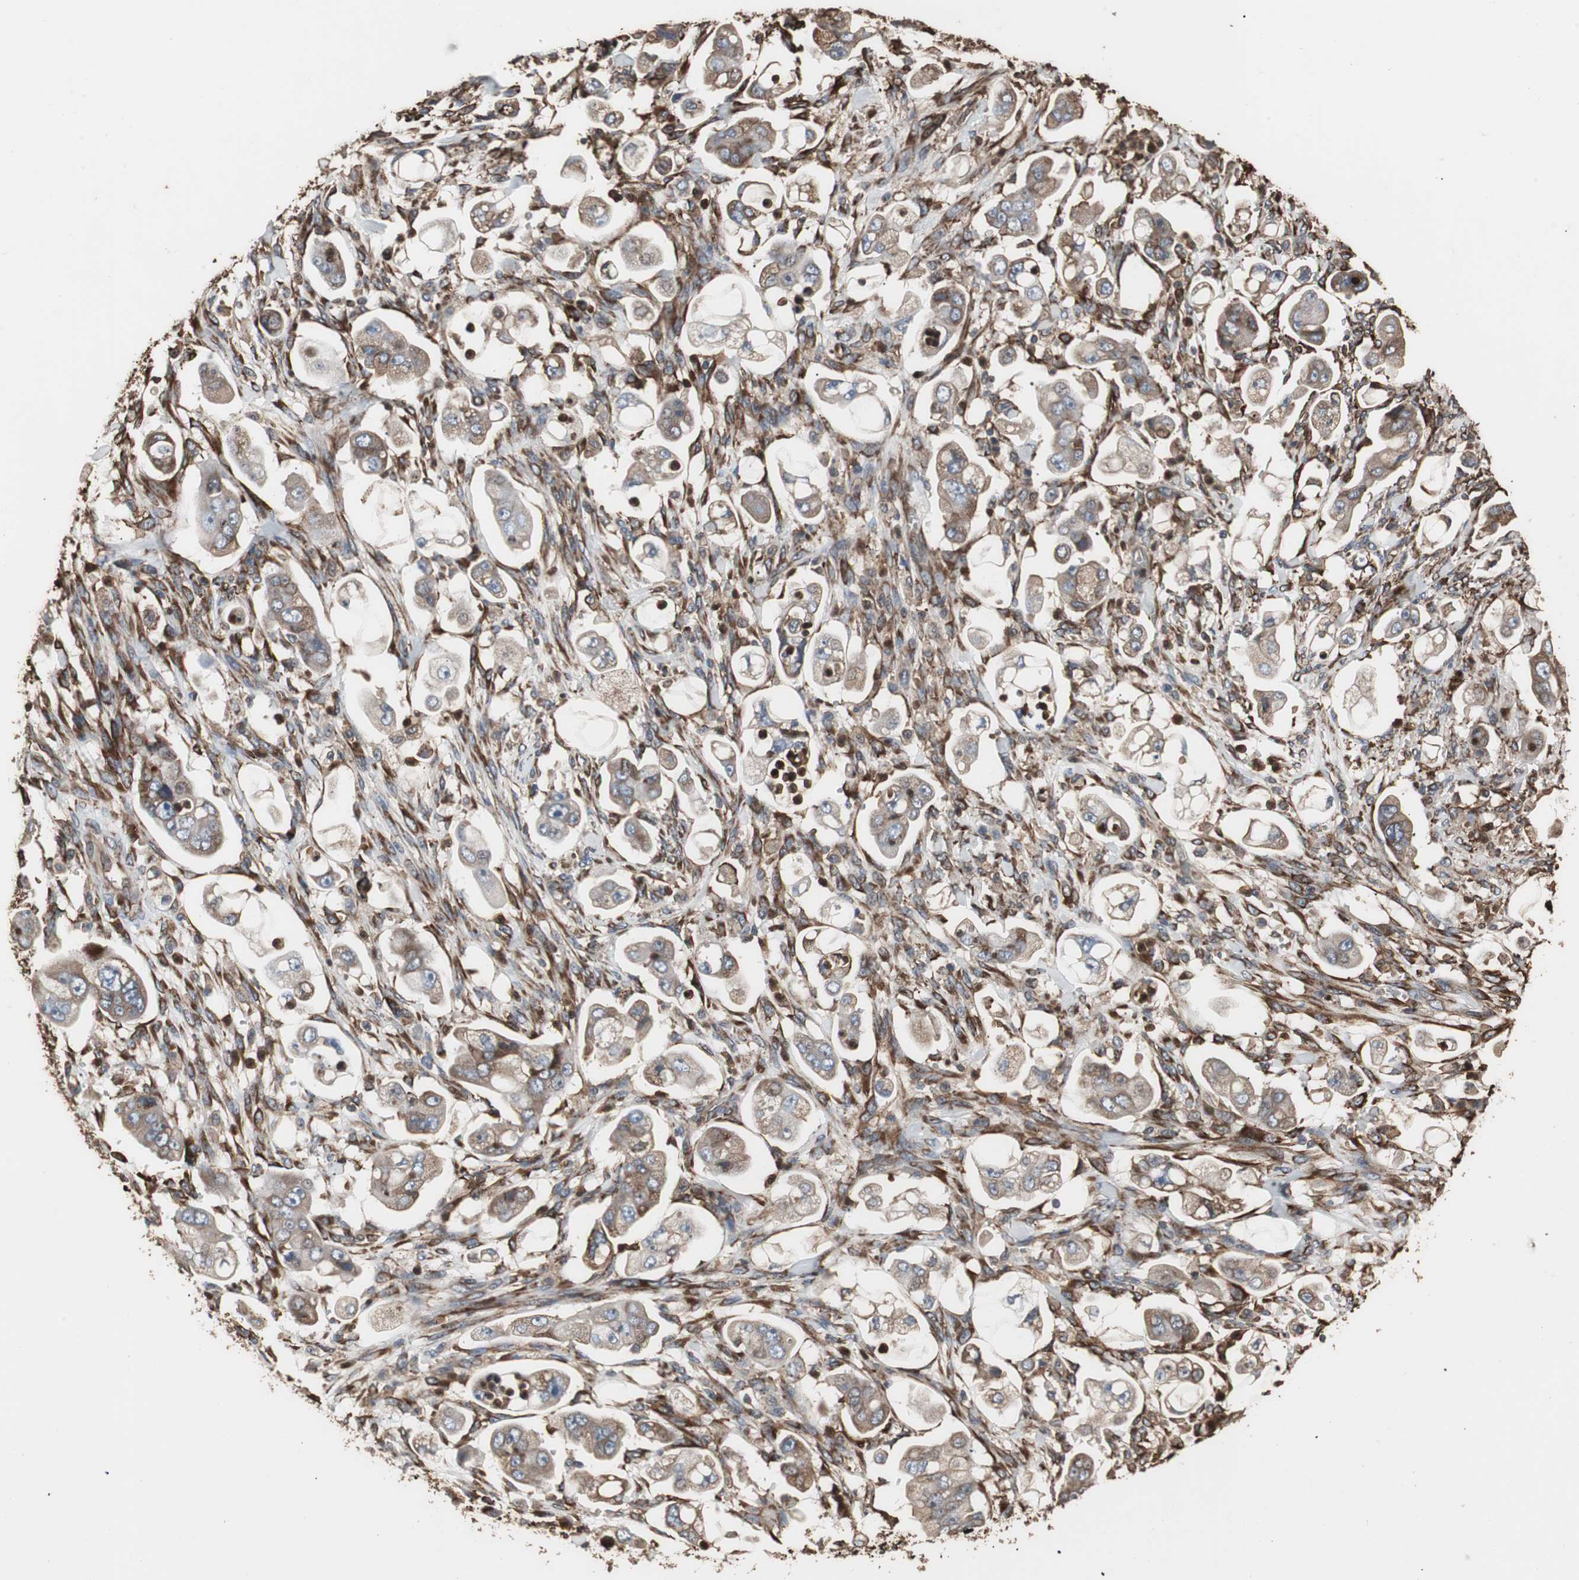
{"staining": {"intensity": "moderate", "quantity": ">75%", "location": "cytoplasmic/membranous"}, "tissue": "stomach cancer", "cell_type": "Tumor cells", "image_type": "cancer", "snomed": [{"axis": "morphology", "description": "Adenocarcinoma, NOS"}, {"axis": "topography", "description": "Stomach"}], "caption": "Immunohistochemistry histopathology image of neoplastic tissue: human stomach adenocarcinoma stained using immunohistochemistry shows medium levels of moderate protein expression localized specifically in the cytoplasmic/membranous of tumor cells, appearing as a cytoplasmic/membranous brown color.", "gene": "CALU", "patient": {"sex": "male", "age": 62}}